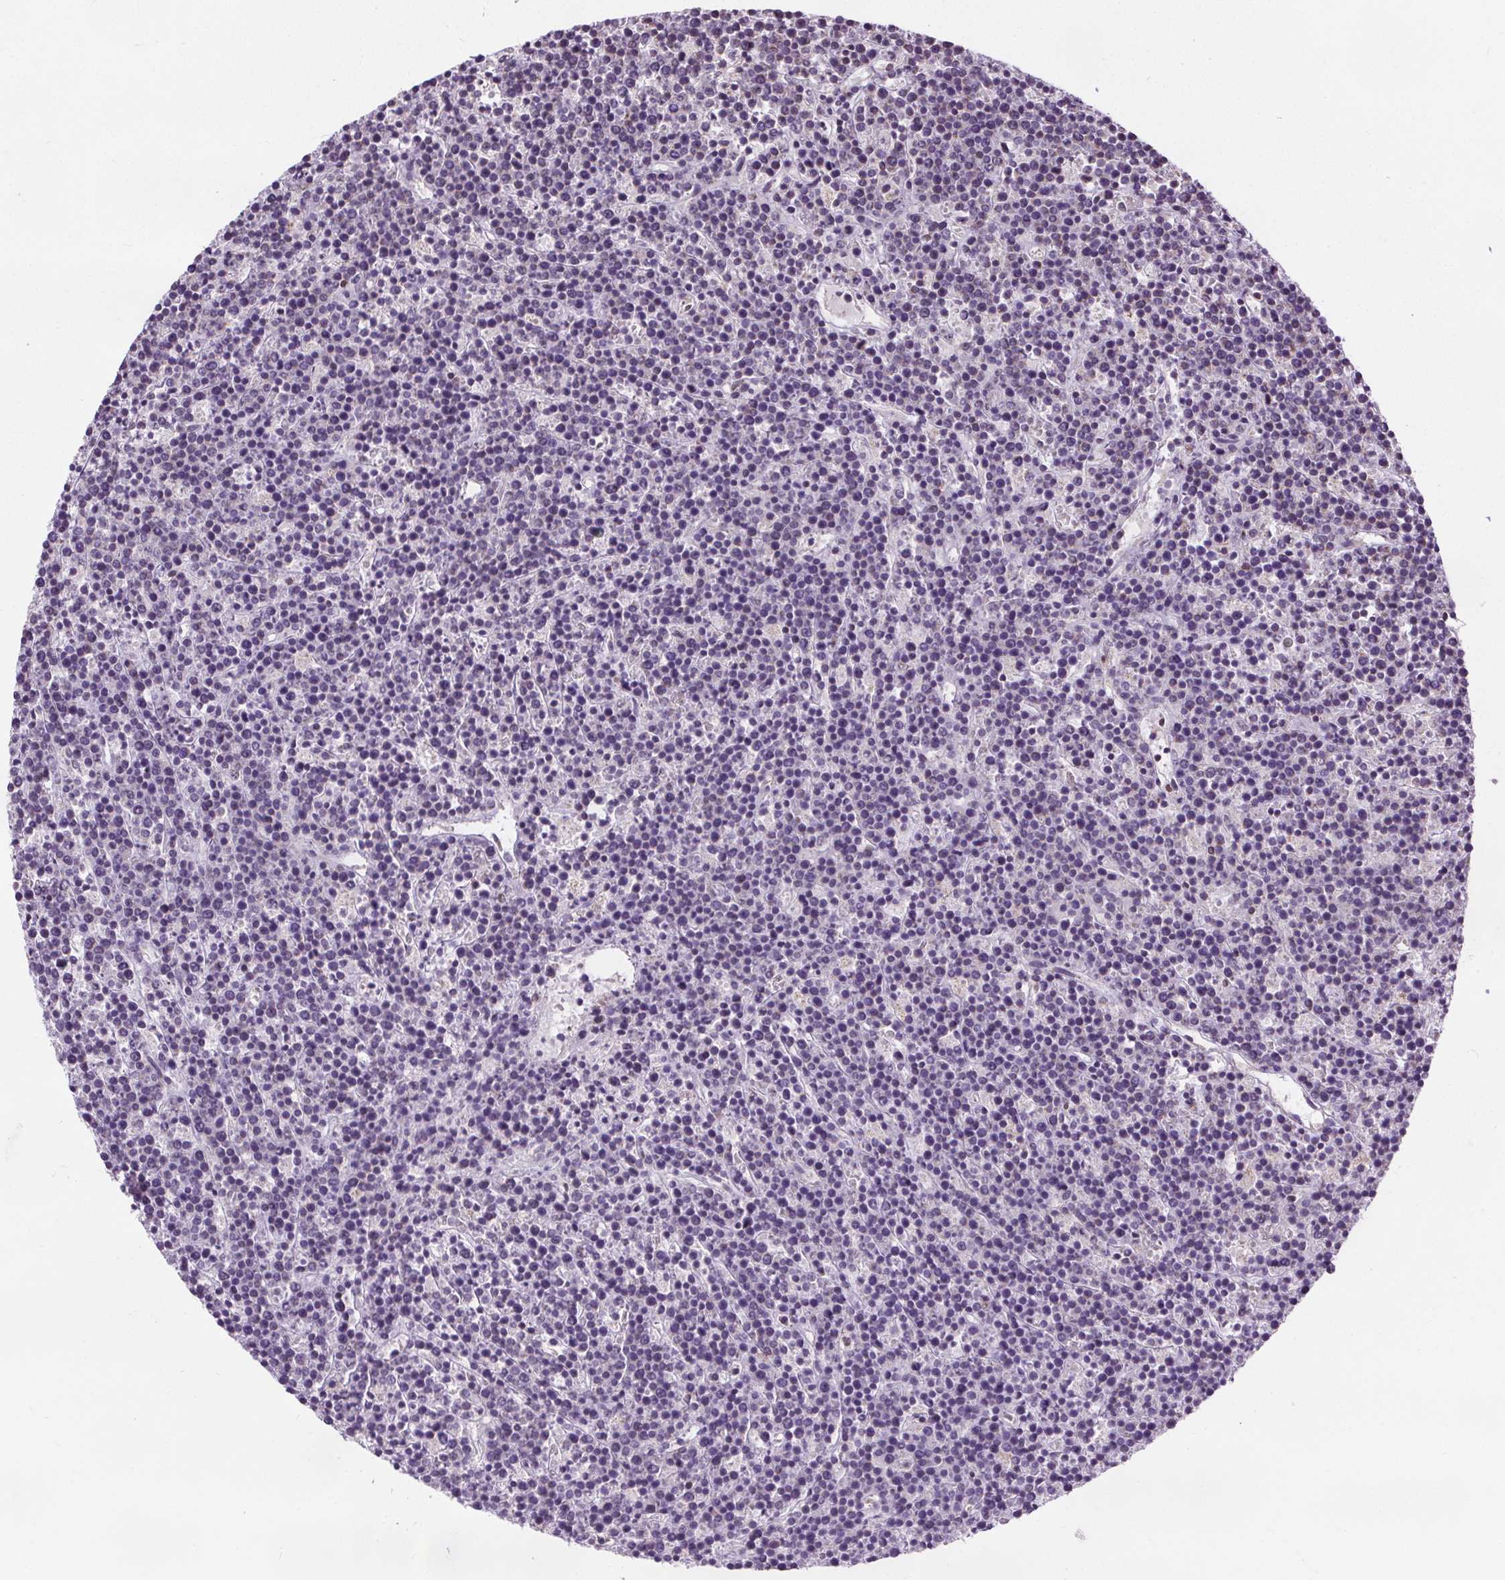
{"staining": {"intensity": "negative", "quantity": "none", "location": "none"}, "tissue": "lymphoma", "cell_type": "Tumor cells", "image_type": "cancer", "snomed": [{"axis": "morphology", "description": "Malignant lymphoma, non-Hodgkin's type, High grade"}, {"axis": "topography", "description": "Ovary"}], "caption": "The IHC photomicrograph has no significant expression in tumor cells of lymphoma tissue.", "gene": "LFNG", "patient": {"sex": "female", "age": 56}}